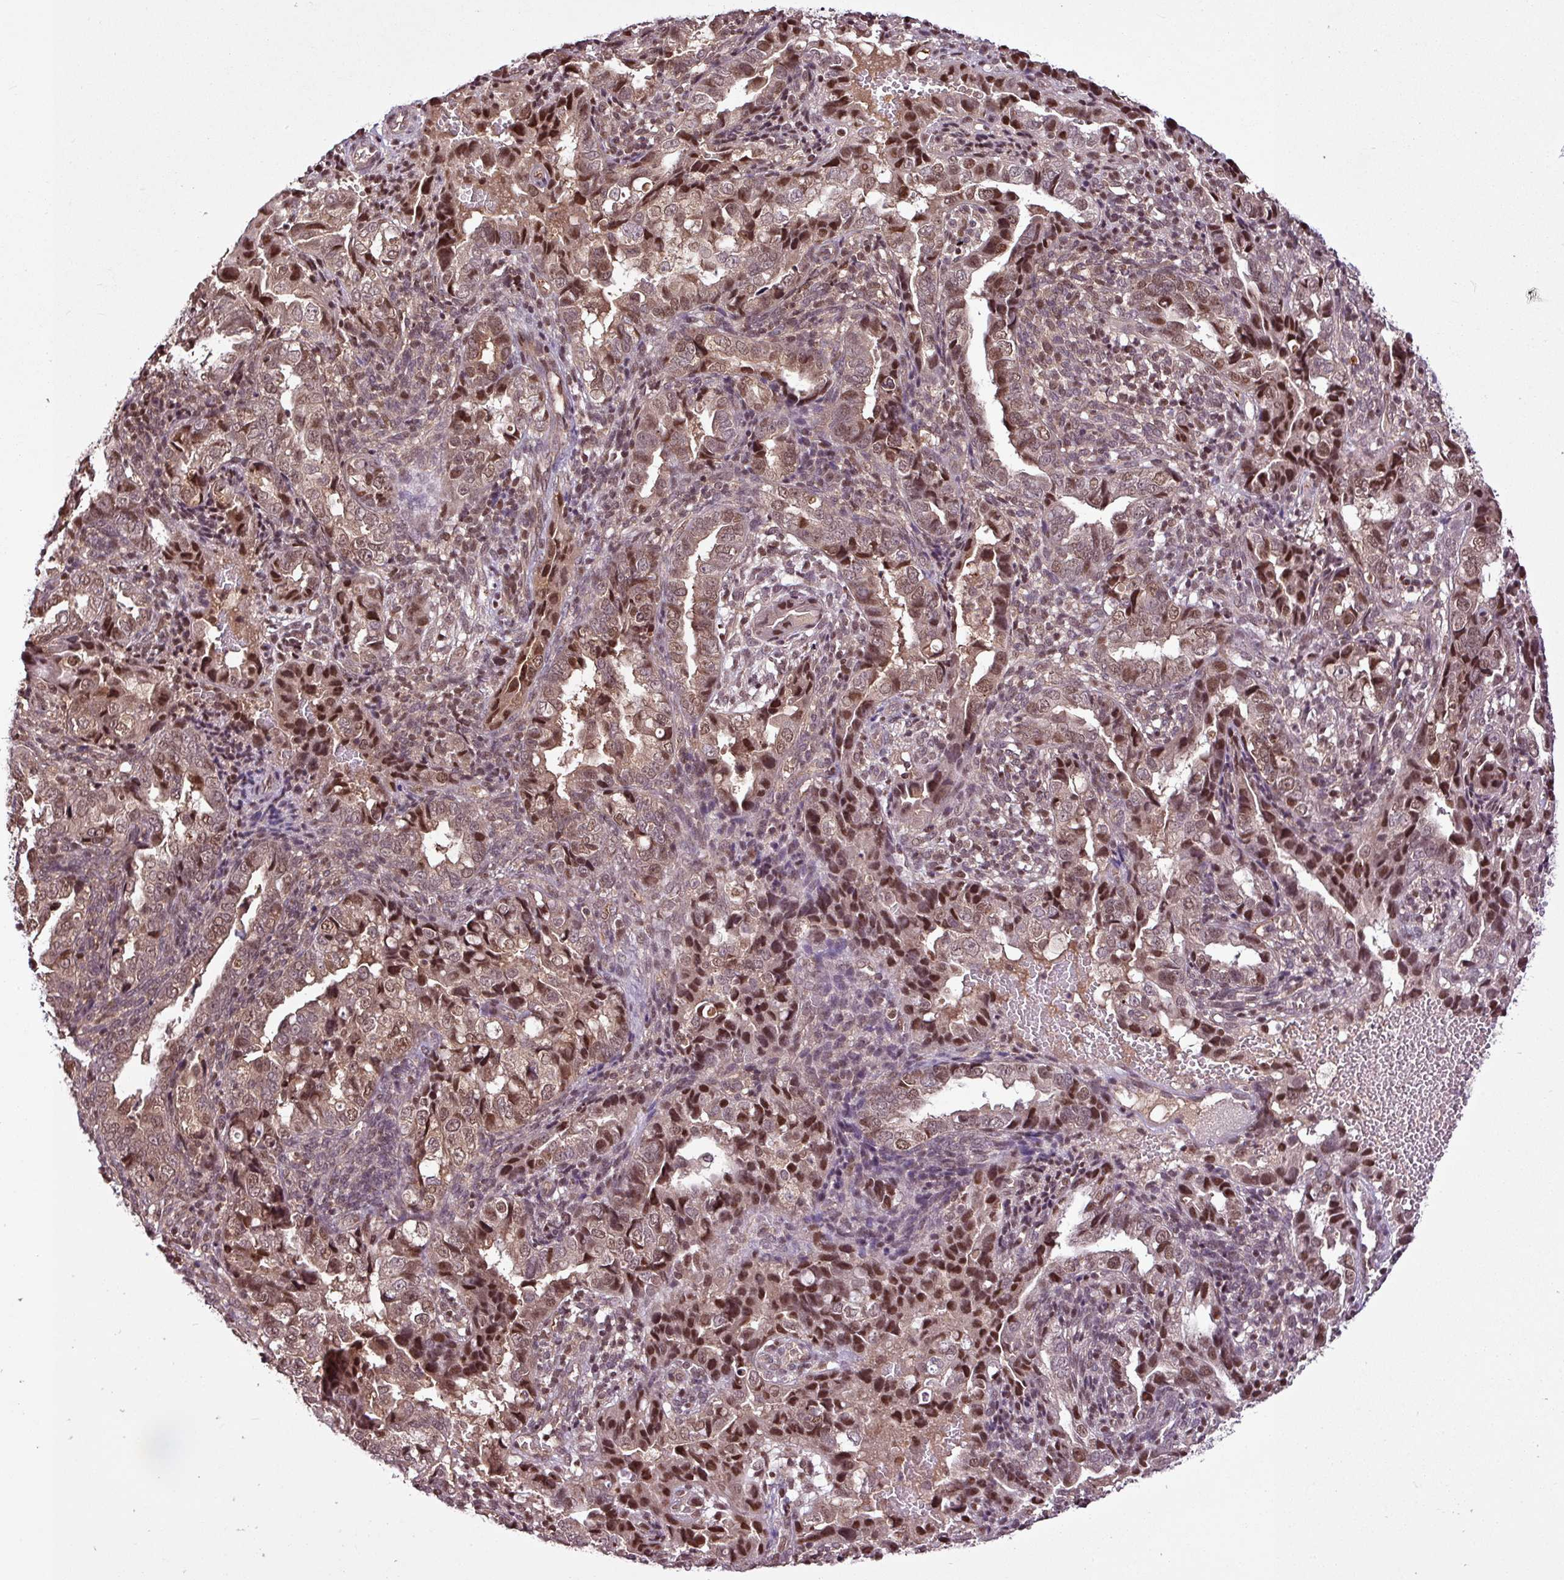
{"staining": {"intensity": "moderate", "quantity": ">75%", "location": "cytoplasmic/membranous,nuclear"}, "tissue": "endometrial cancer", "cell_type": "Tumor cells", "image_type": "cancer", "snomed": [{"axis": "morphology", "description": "Adenocarcinoma, NOS"}, {"axis": "topography", "description": "Endometrium"}], "caption": "Human endometrial cancer stained with a protein marker demonstrates moderate staining in tumor cells.", "gene": "ITPKC", "patient": {"sex": "female", "age": 57}}